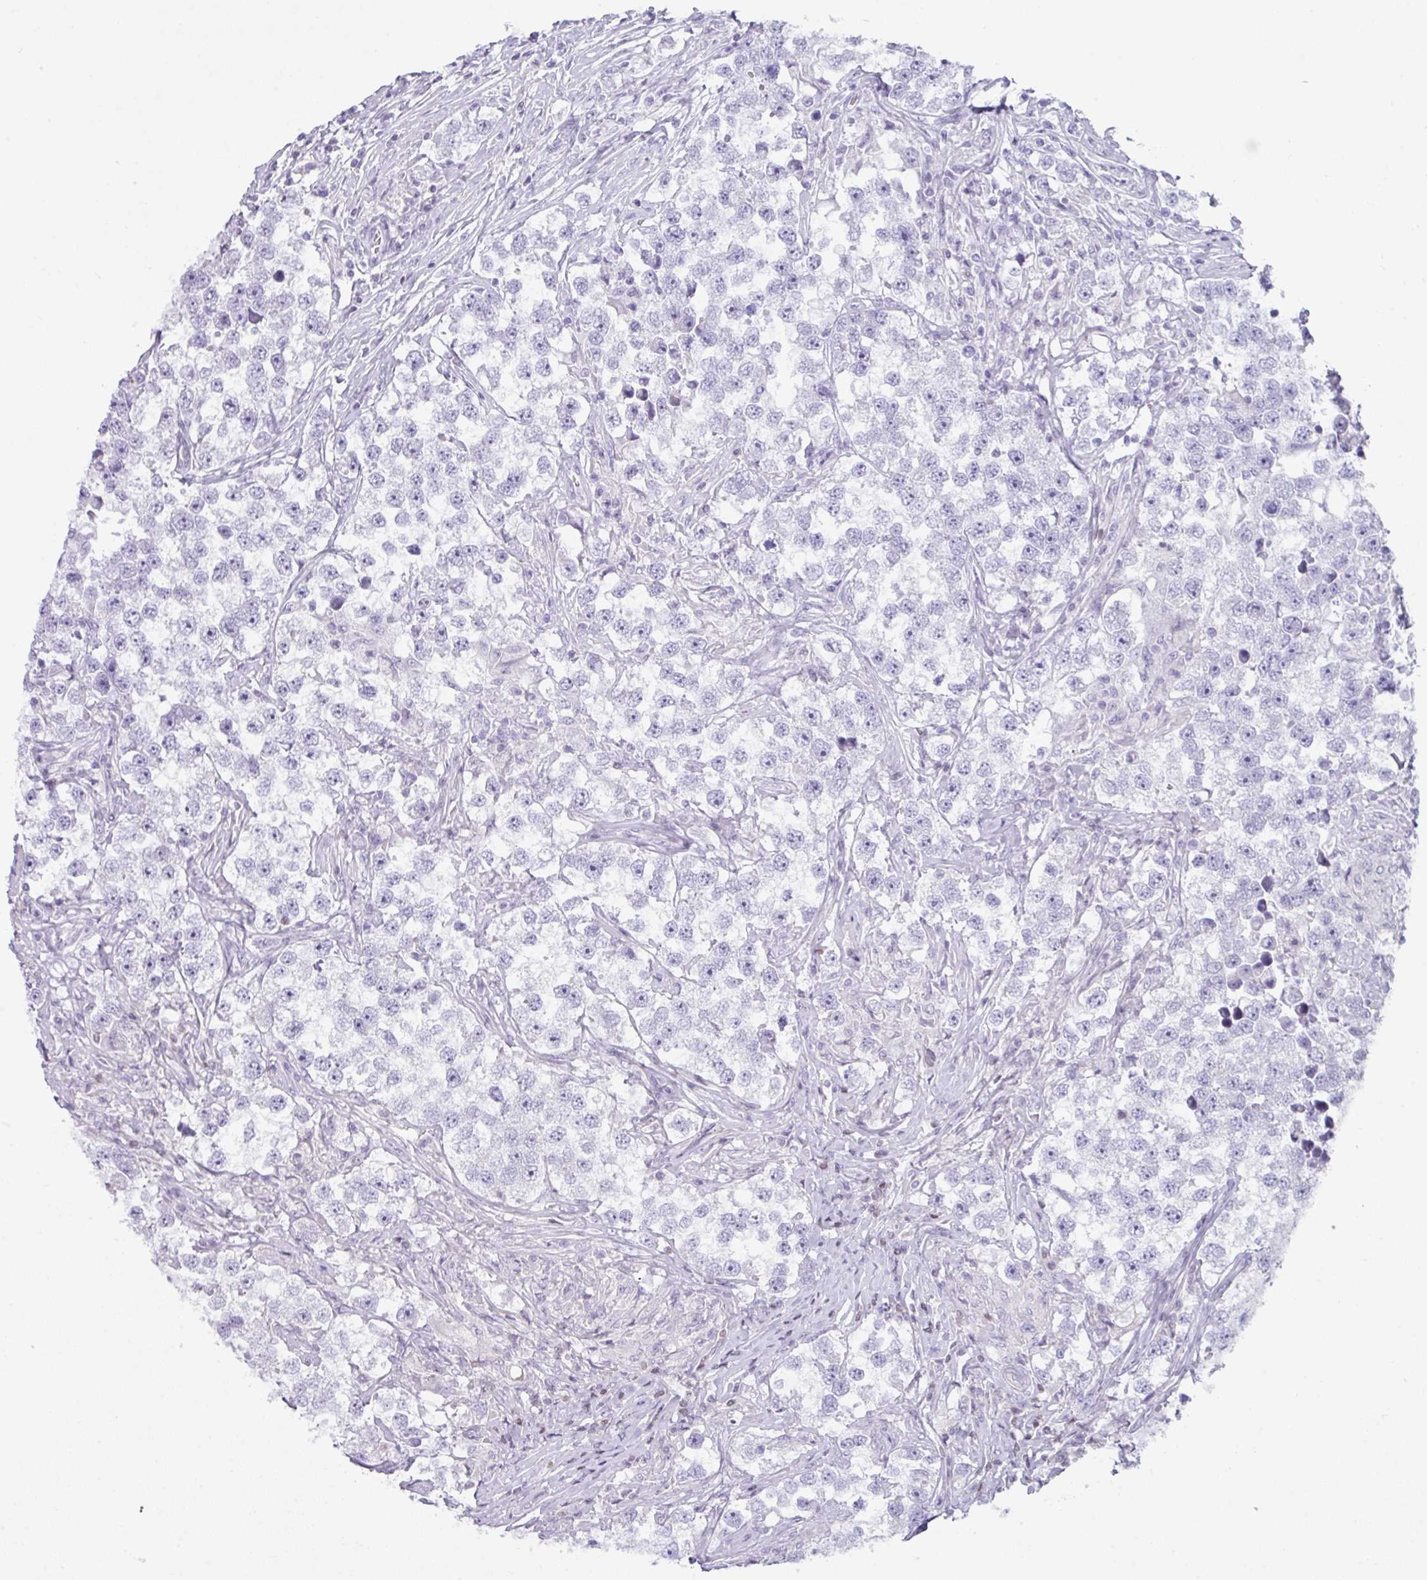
{"staining": {"intensity": "negative", "quantity": "none", "location": "none"}, "tissue": "testis cancer", "cell_type": "Tumor cells", "image_type": "cancer", "snomed": [{"axis": "morphology", "description": "Seminoma, NOS"}, {"axis": "topography", "description": "Testis"}], "caption": "Tumor cells are negative for brown protein staining in testis seminoma. (Stains: DAB immunohistochemistry with hematoxylin counter stain, Microscopy: brightfield microscopy at high magnification).", "gene": "STAT5A", "patient": {"sex": "male", "age": 46}}